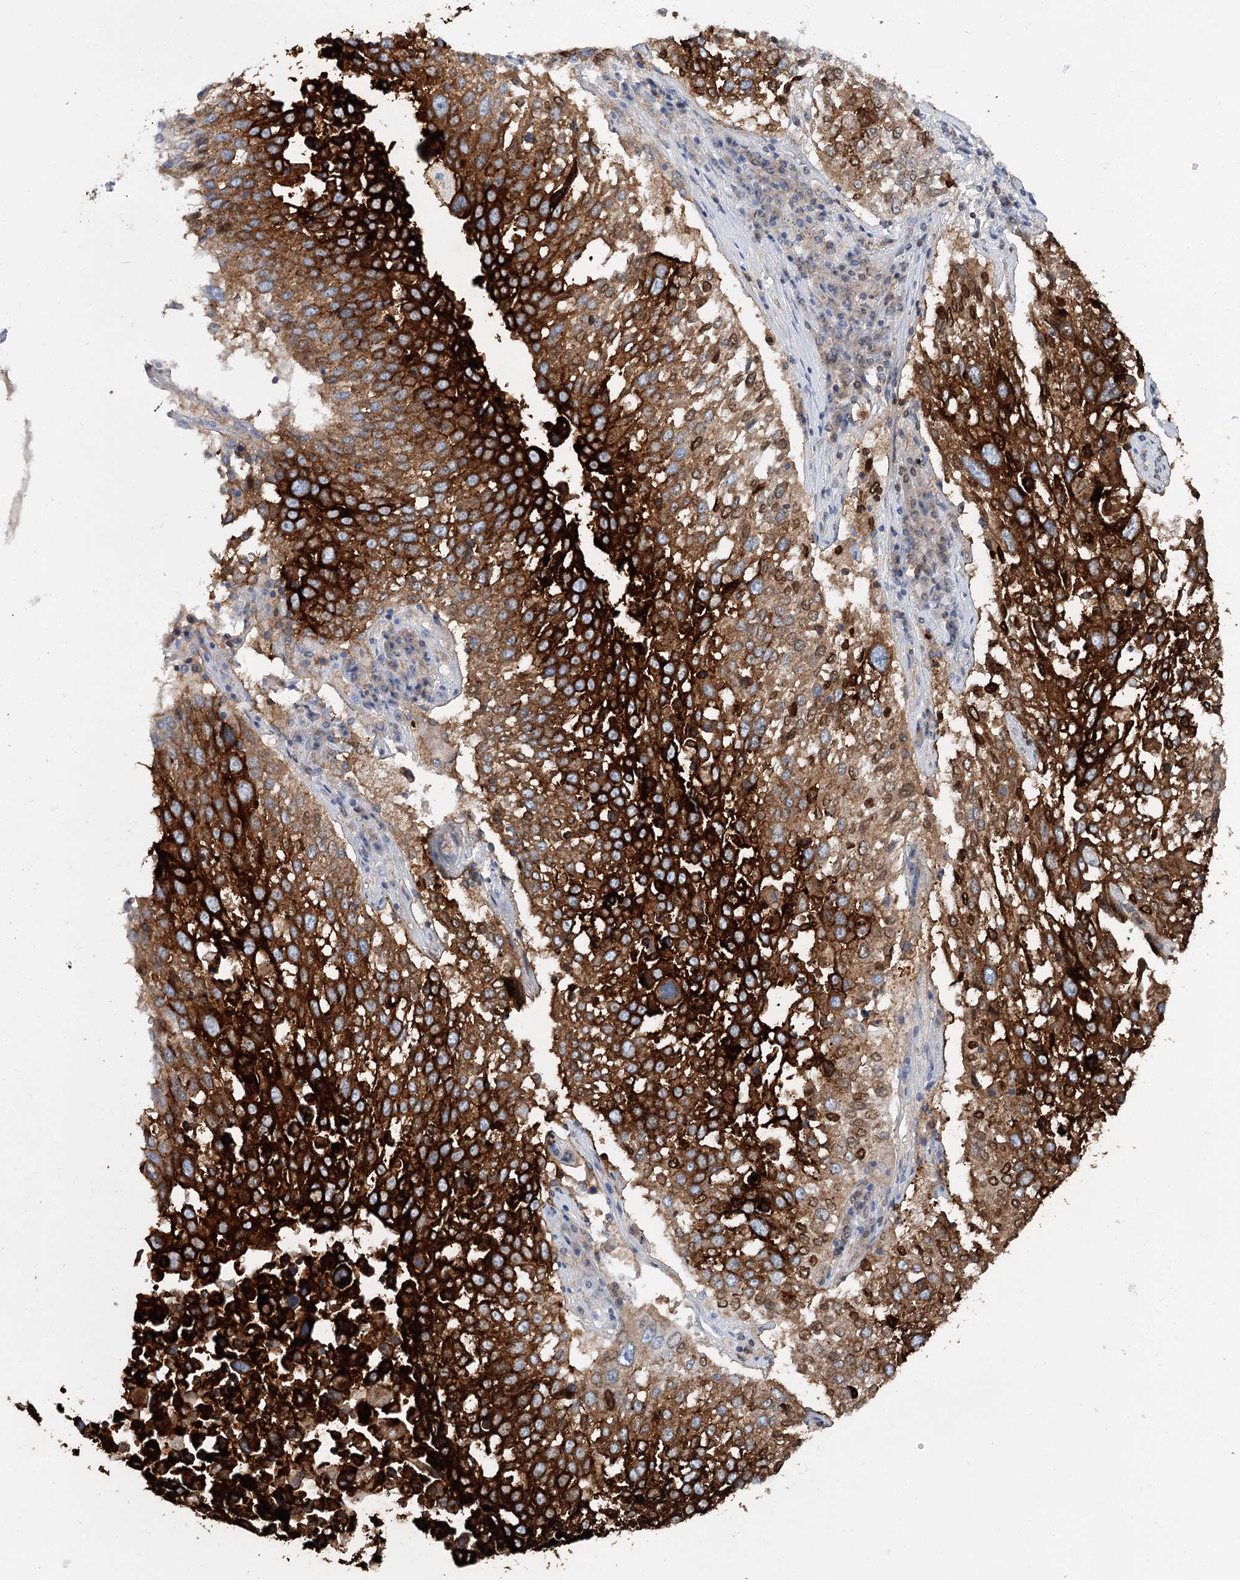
{"staining": {"intensity": "strong", "quantity": ">75%", "location": "cytoplasmic/membranous"}, "tissue": "lung cancer", "cell_type": "Tumor cells", "image_type": "cancer", "snomed": [{"axis": "morphology", "description": "Squamous cell carcinoma, NOS"}, {"axis": "topography", "description": "Lung"}], "caption": "Immunohistochemical staining of lung squamous cell carcinoma displays high levels of strong cytoplasmic/membranous expression in about >75% of tumor cells. (brown staining indicates protein expression, while blue staining denotes nuclei).", "gene": "CEACAM8", "patient": {"sex": "male", "age": 65}}